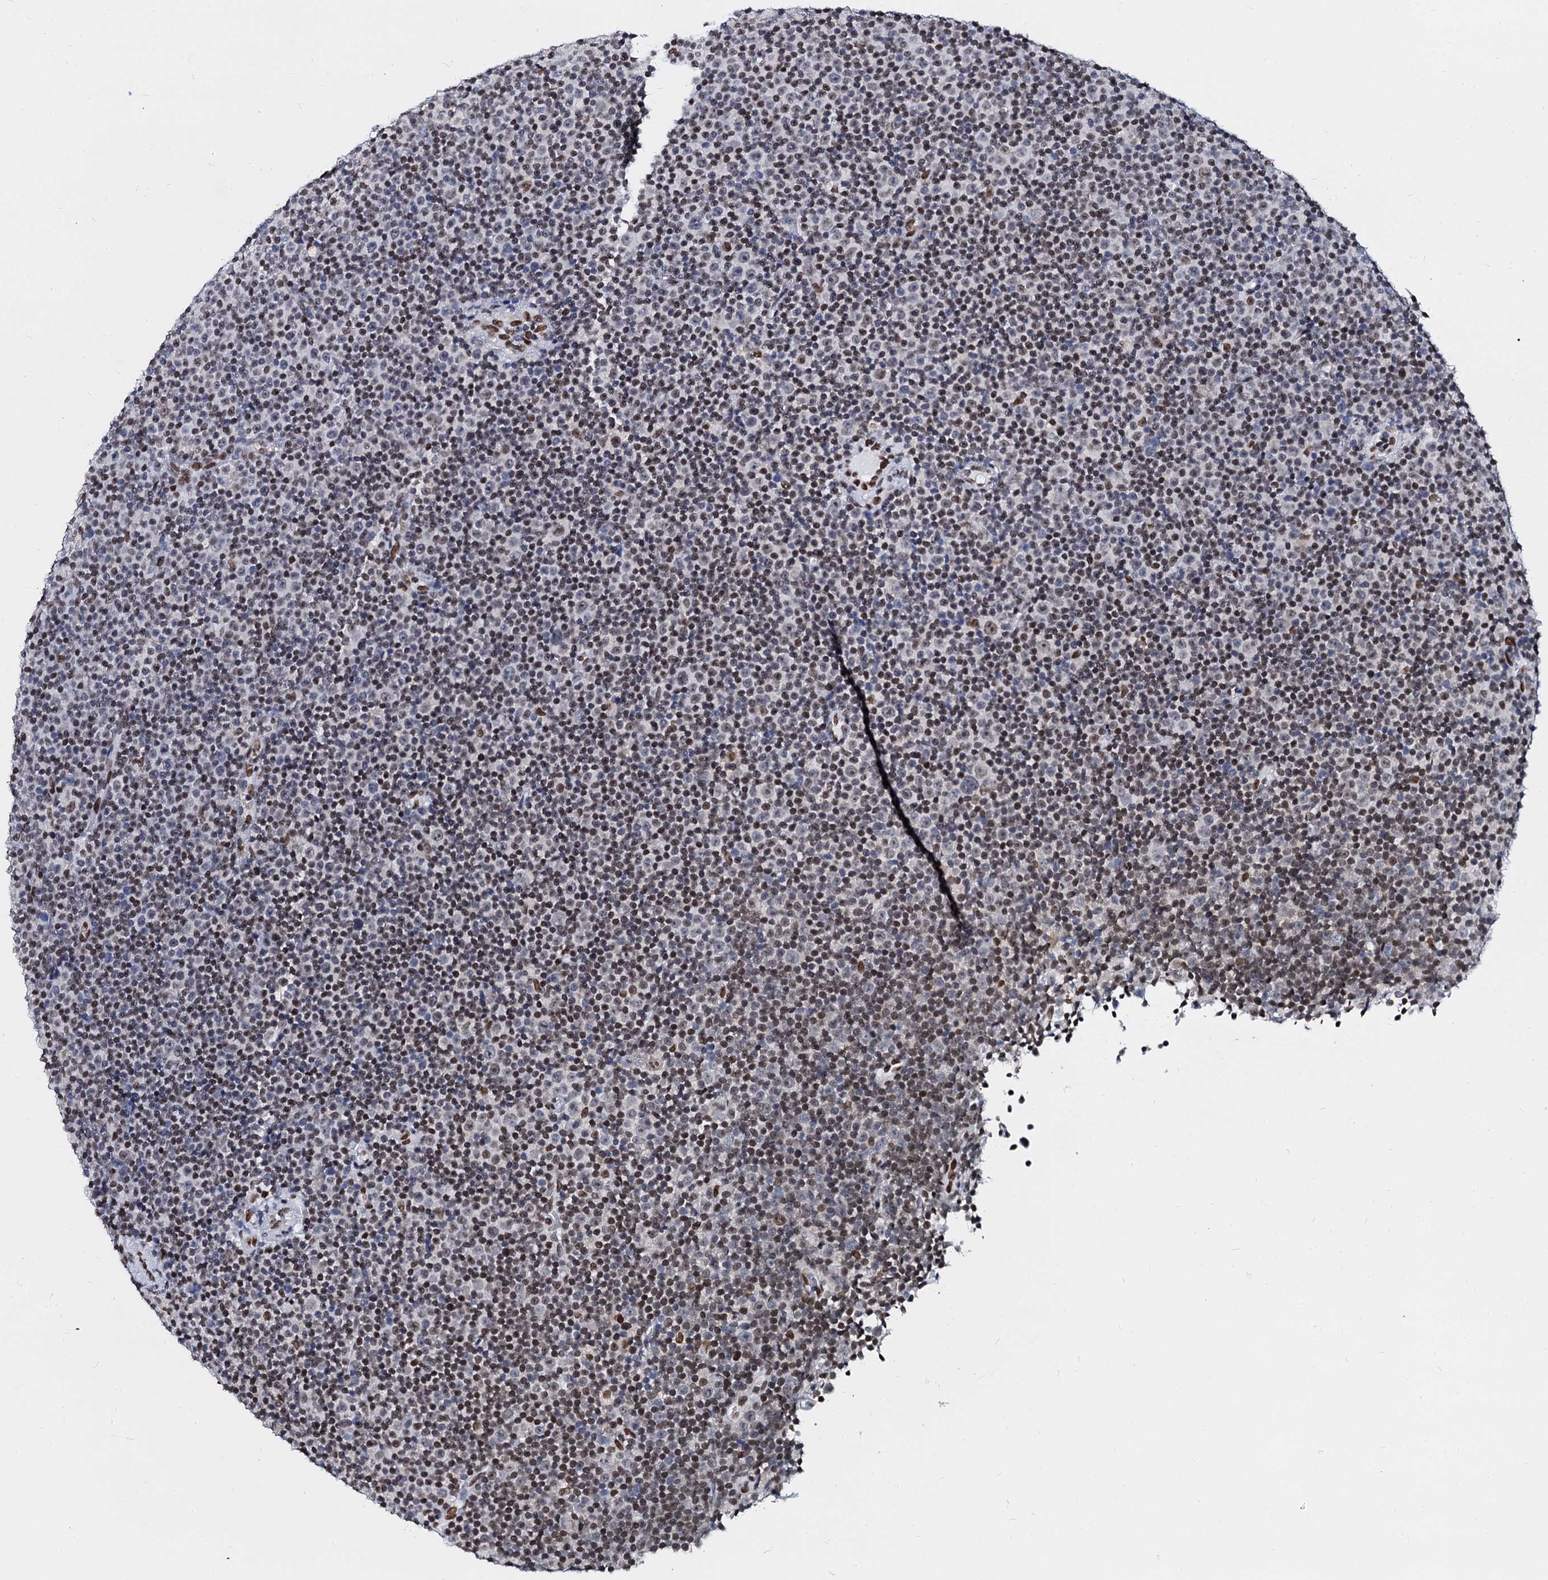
{"staining": {"intensity": "weak", "quantity": "25%-75%", "location": "nuclear"}, "tissue": "lymphoma", "cell_type": "Tumor cells", "image_type": "cancer", "snomed": [{"axis": "morphology", "description": "Malignant lymphoma, non-Hodgkin's type, Low grade"}, {"axis": "topography", "description": "Lymph node"}], "caption": "A brown stain labels weak nuclear staining of a protein in lymphoma tumor cells. Using DAB (3,3'-diaminobenzidine) (brown) and hematoxylin (blue) stains, captured at high magnification using brightfield microscopy.", "gene": "CMAS", "patient": {"sex": "female", "age": 67}}